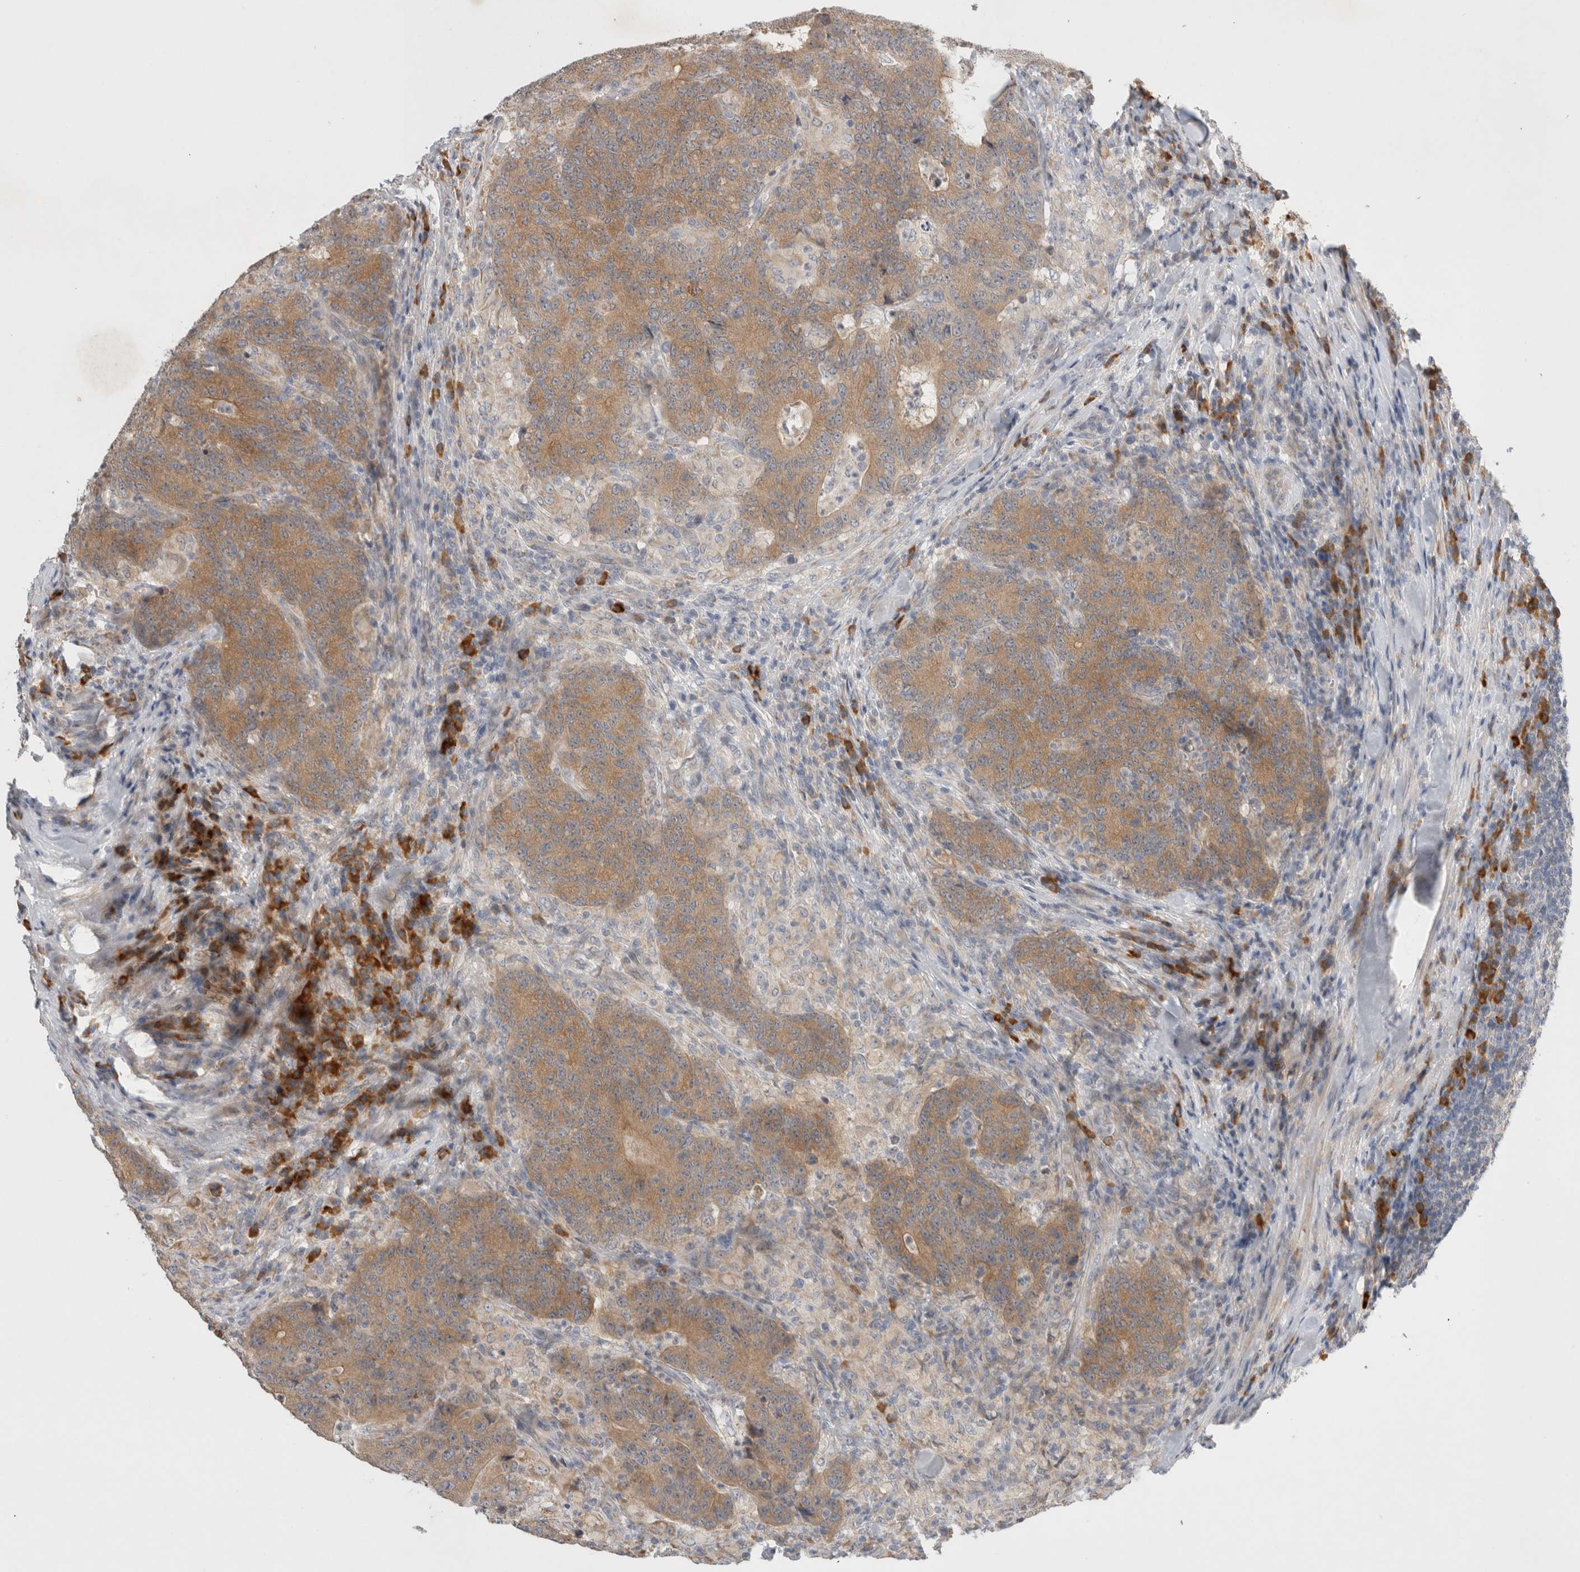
{"staining": {"intensity": "moderate", "quantity": ">75%", "location": "cytoplasmic/membranous"}, "tissue": "colorectal cancer", "cell_type": "Tumor cells", "image_type": "cancer", "snomed": [{"axis": "morphology", "description": "Normal tissue, NOS"}, {"axis": "morphology", "description": "Adenocarcinoma, NOS"}, {"axis": "topography", "description": "Colon"}], "caption": "Colorectal adenocarcinoma tissue displays moderate cytoplasmic/membranous staining in approximately >75% of tumor cells The staining was performed using DAB to visualize the protein expression in brown, while the nuclei were stained in blue with hematoxylin (Magnification: 20x).", "gene": "NEDD4L", "patient": {"sex": "female", "age": 75}}